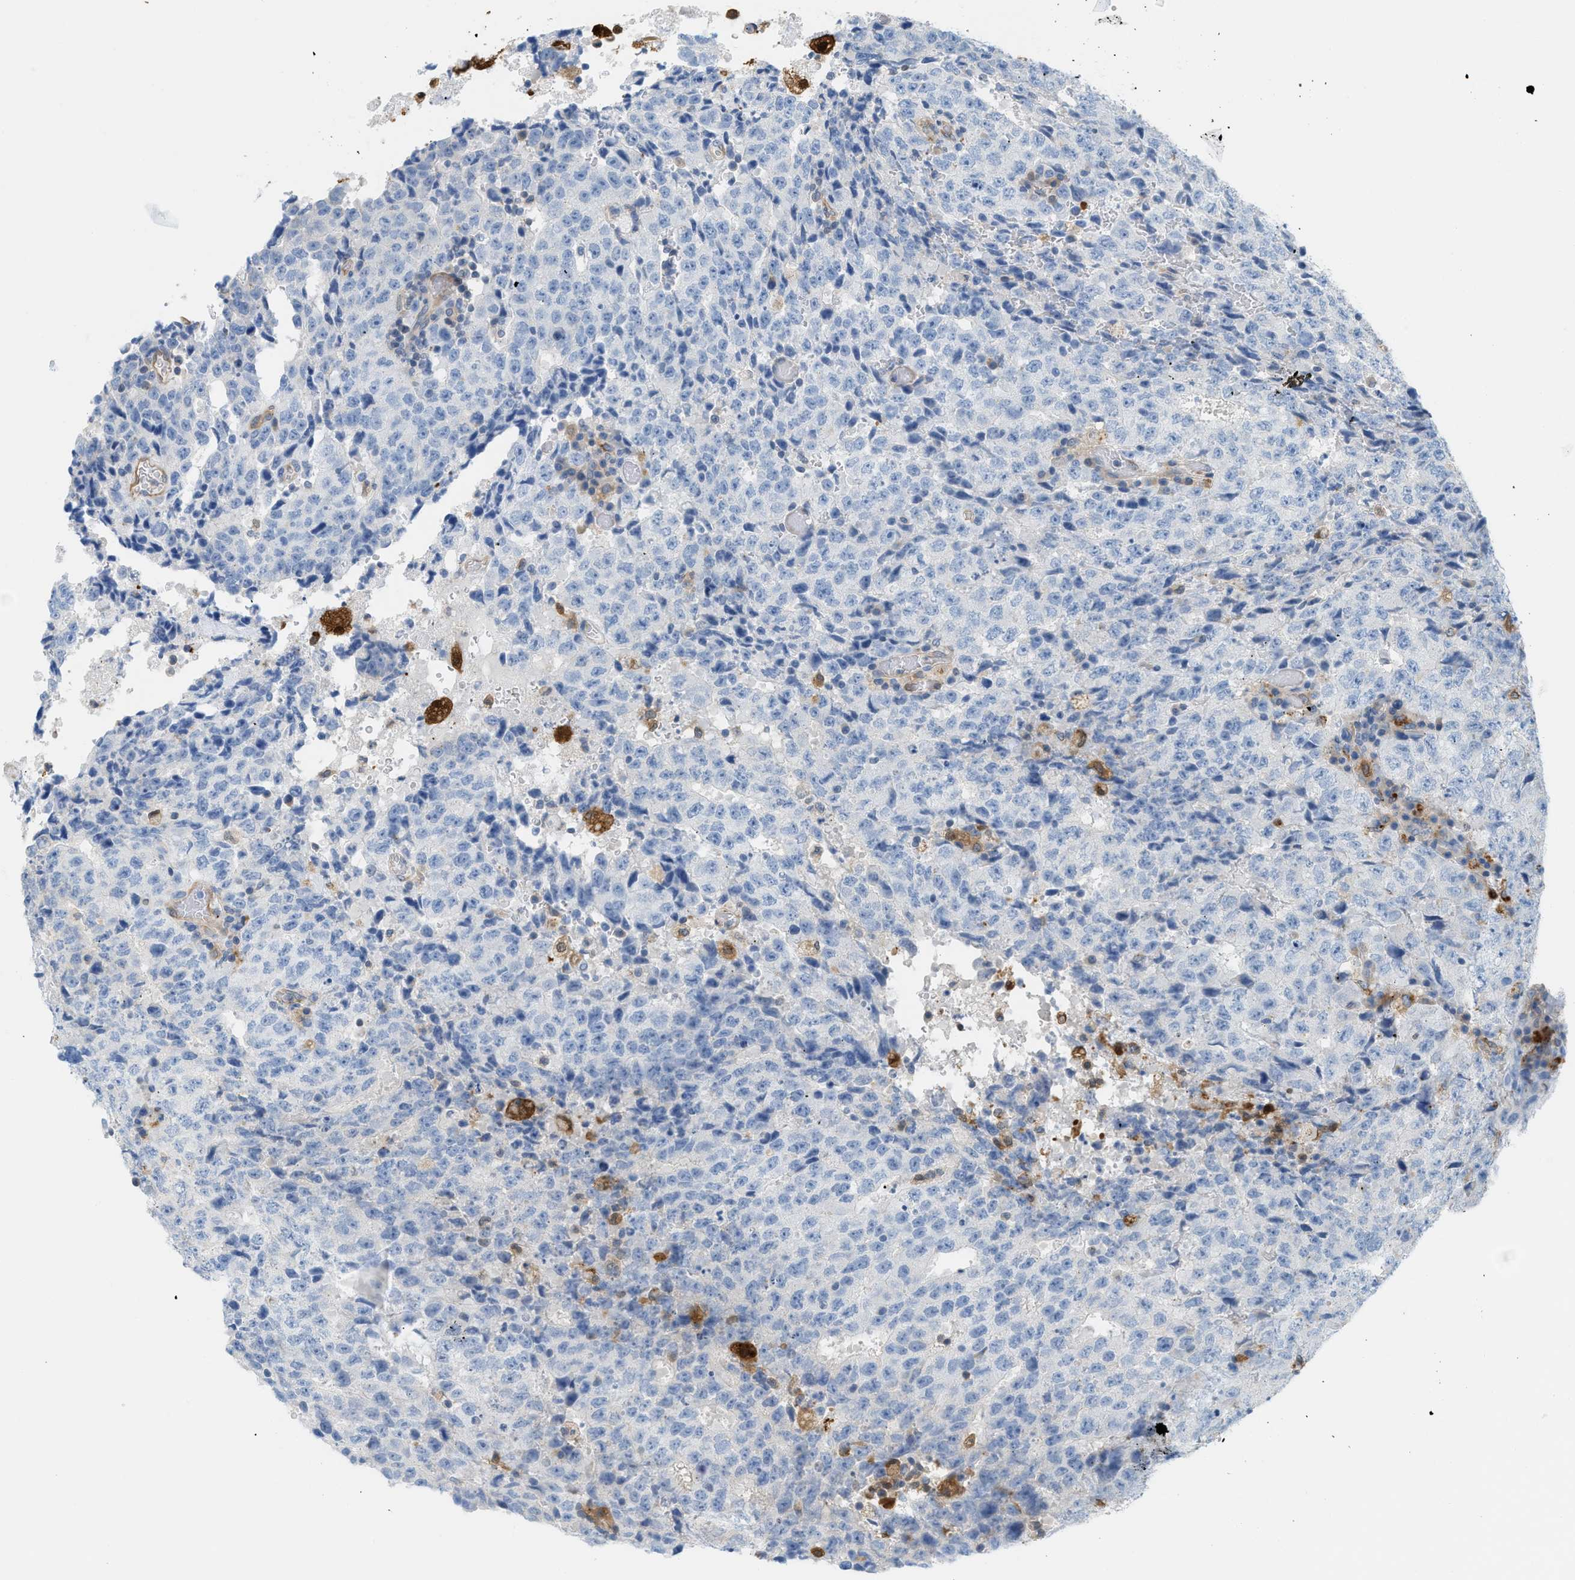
{"staining": {"intensity": "negative", "quantity": "none", "location": "none"}, "tissue": "testis cancer", "cell_type": "Tumor cells", "image_type": "cancer", "snomed": [{"axis": "morphology", "description": "Necrosis, NOS"}, {"axis": "morphology", "description": "Carcinoma, Embryonal, NOS"}, {"axis": "topography", "description": "Testis"}], "caption": "Tumor cells are negative for brown protein staining in testis cancer (embryonal carcinoma).", "gene": "CSTB", "patient": {"sex": "male", "age": 19}}